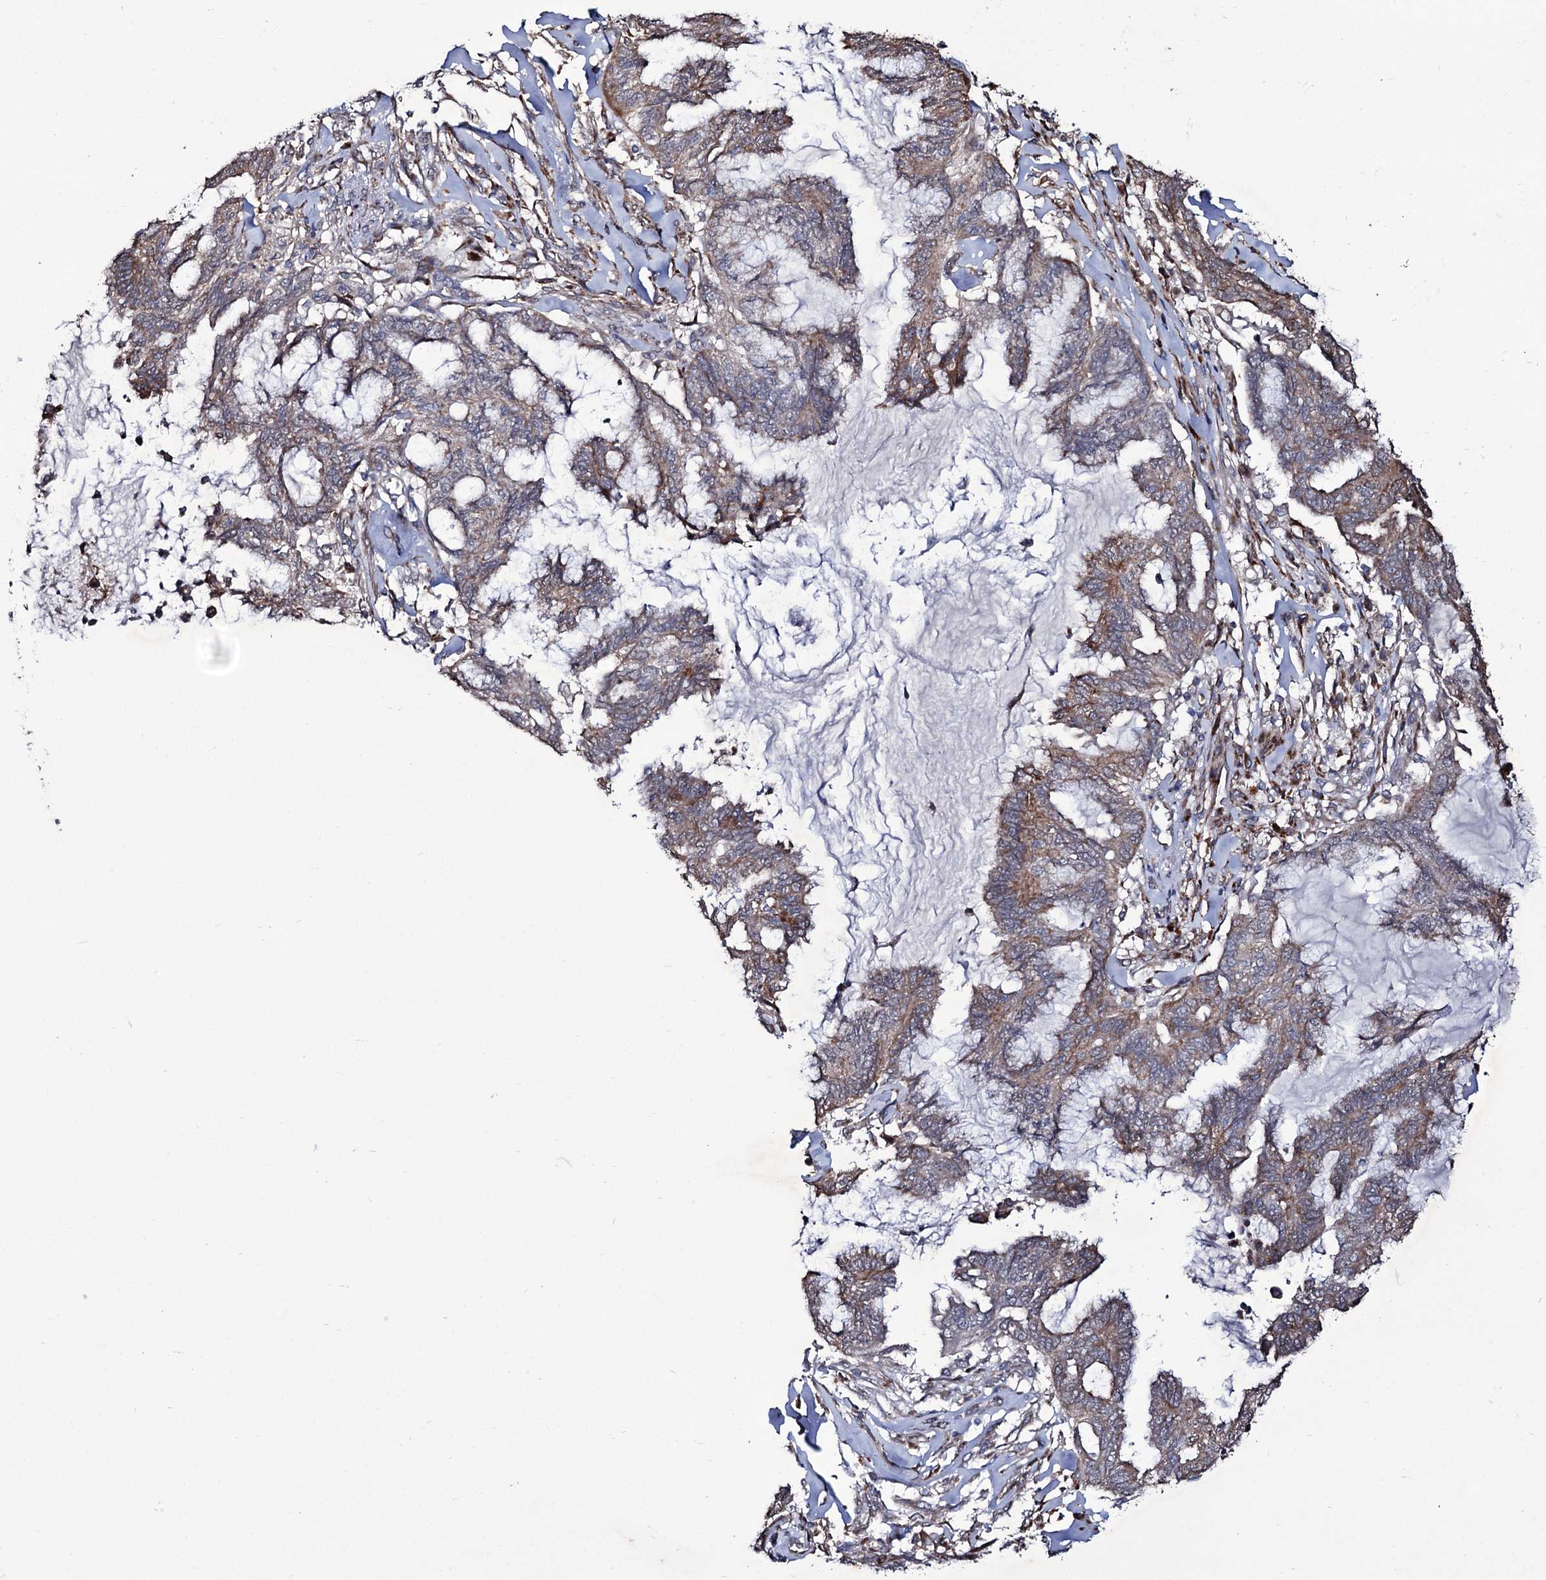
{"staining": {"intensity": "moderate", "quantity": "25%-75%", "location": "cytoplasmic/membranous"}, "tissue": "endometrial cancer", "cell_type": "Tumor cells", "image_type": "cancer", "snomed": [{"axis": "morphology", "description": "Adenocarcinoma, NOS"}, {"axis": "topography", "description": "Endometrium"}], "caption": "Protein staining of endometrial cancer tissue exhibits moderate cytoplasmic/membranous staining in about 25%-75% of tumor cells.", "gene": "TUBGCP5", "patient": {"sex": "female", "age": 86}}